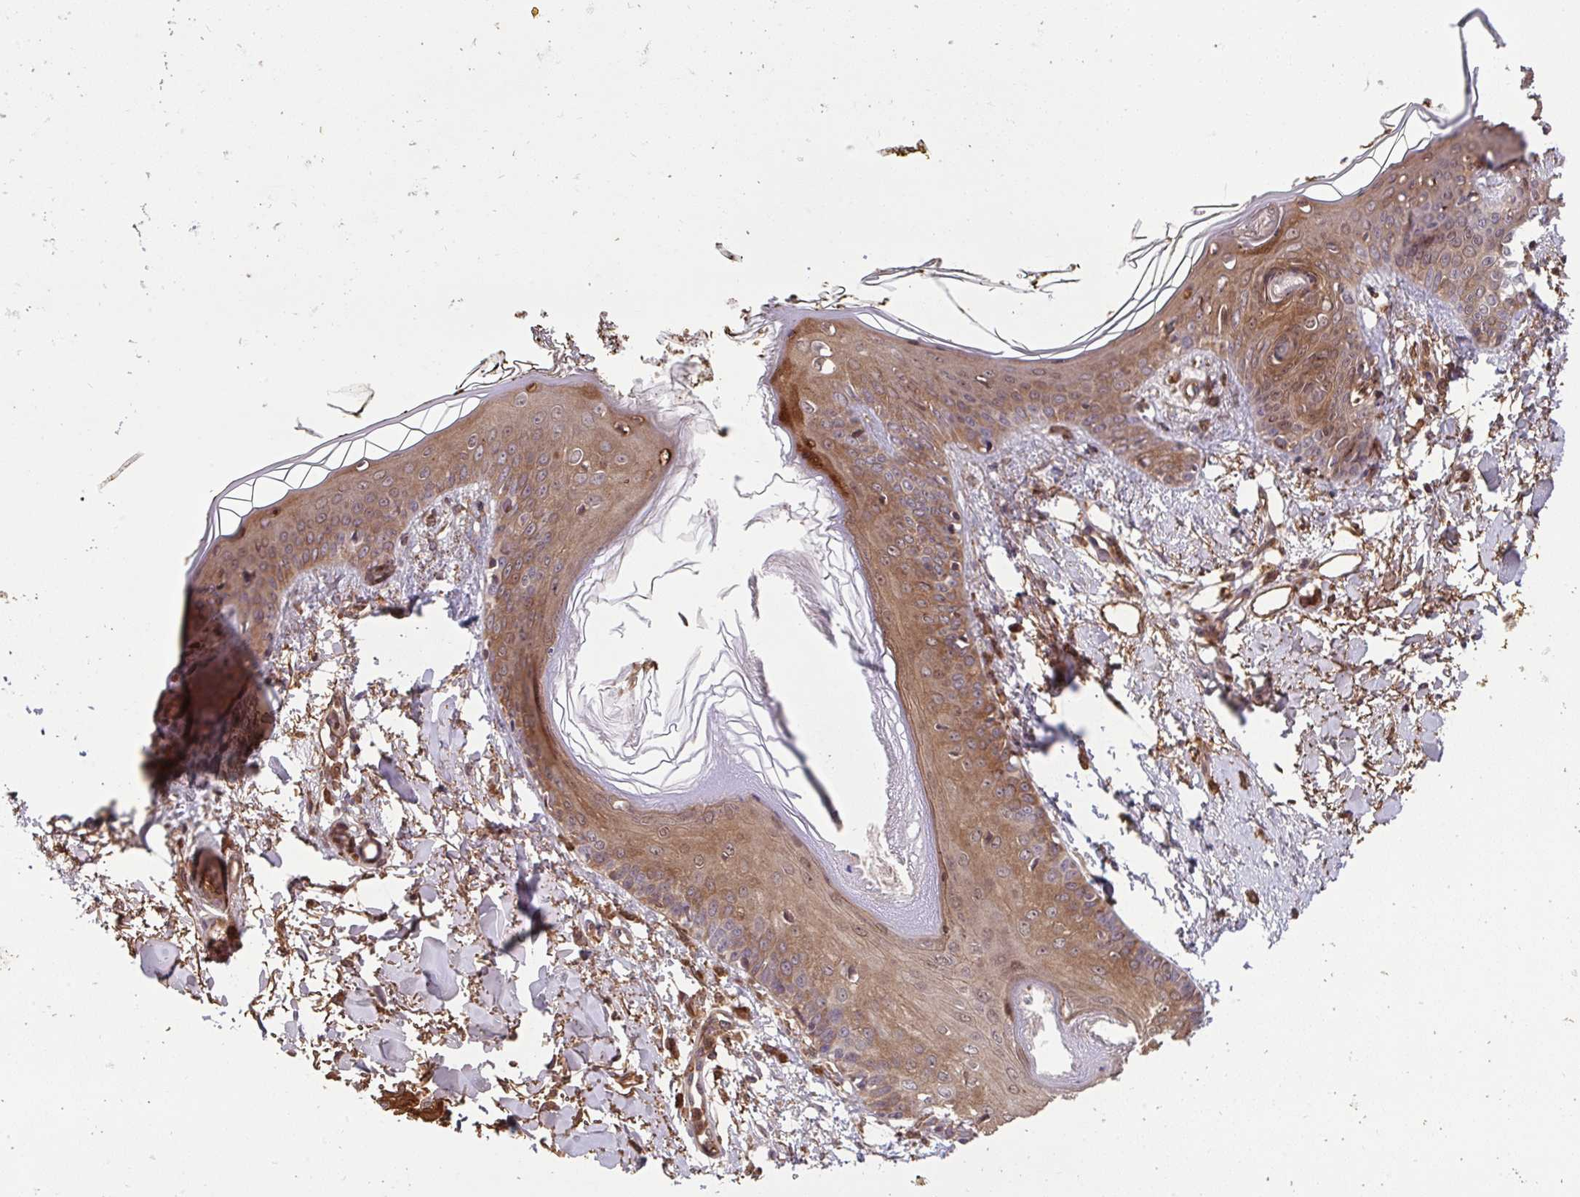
{"staining": {"intensity": "moderate", "quantity": "25%-75%", "location": "cytoplasmic/membranous"}, "tissue": "skin", "cell_type": "Fibroblasts", "image_type": "normal", "snomed": [{"axis": "morphology", "description": "Normal tissue, NOS"}, {"axis": "topography", "description": "Skin"}], "caption": "Protein expression analysis of benign skin shows moderate cytoplasmic/membranous positivity in approximately 25%-75% of fibroblasts.", "gene": "TIGAR", "patient": {"sex": "female", "age": 34}}